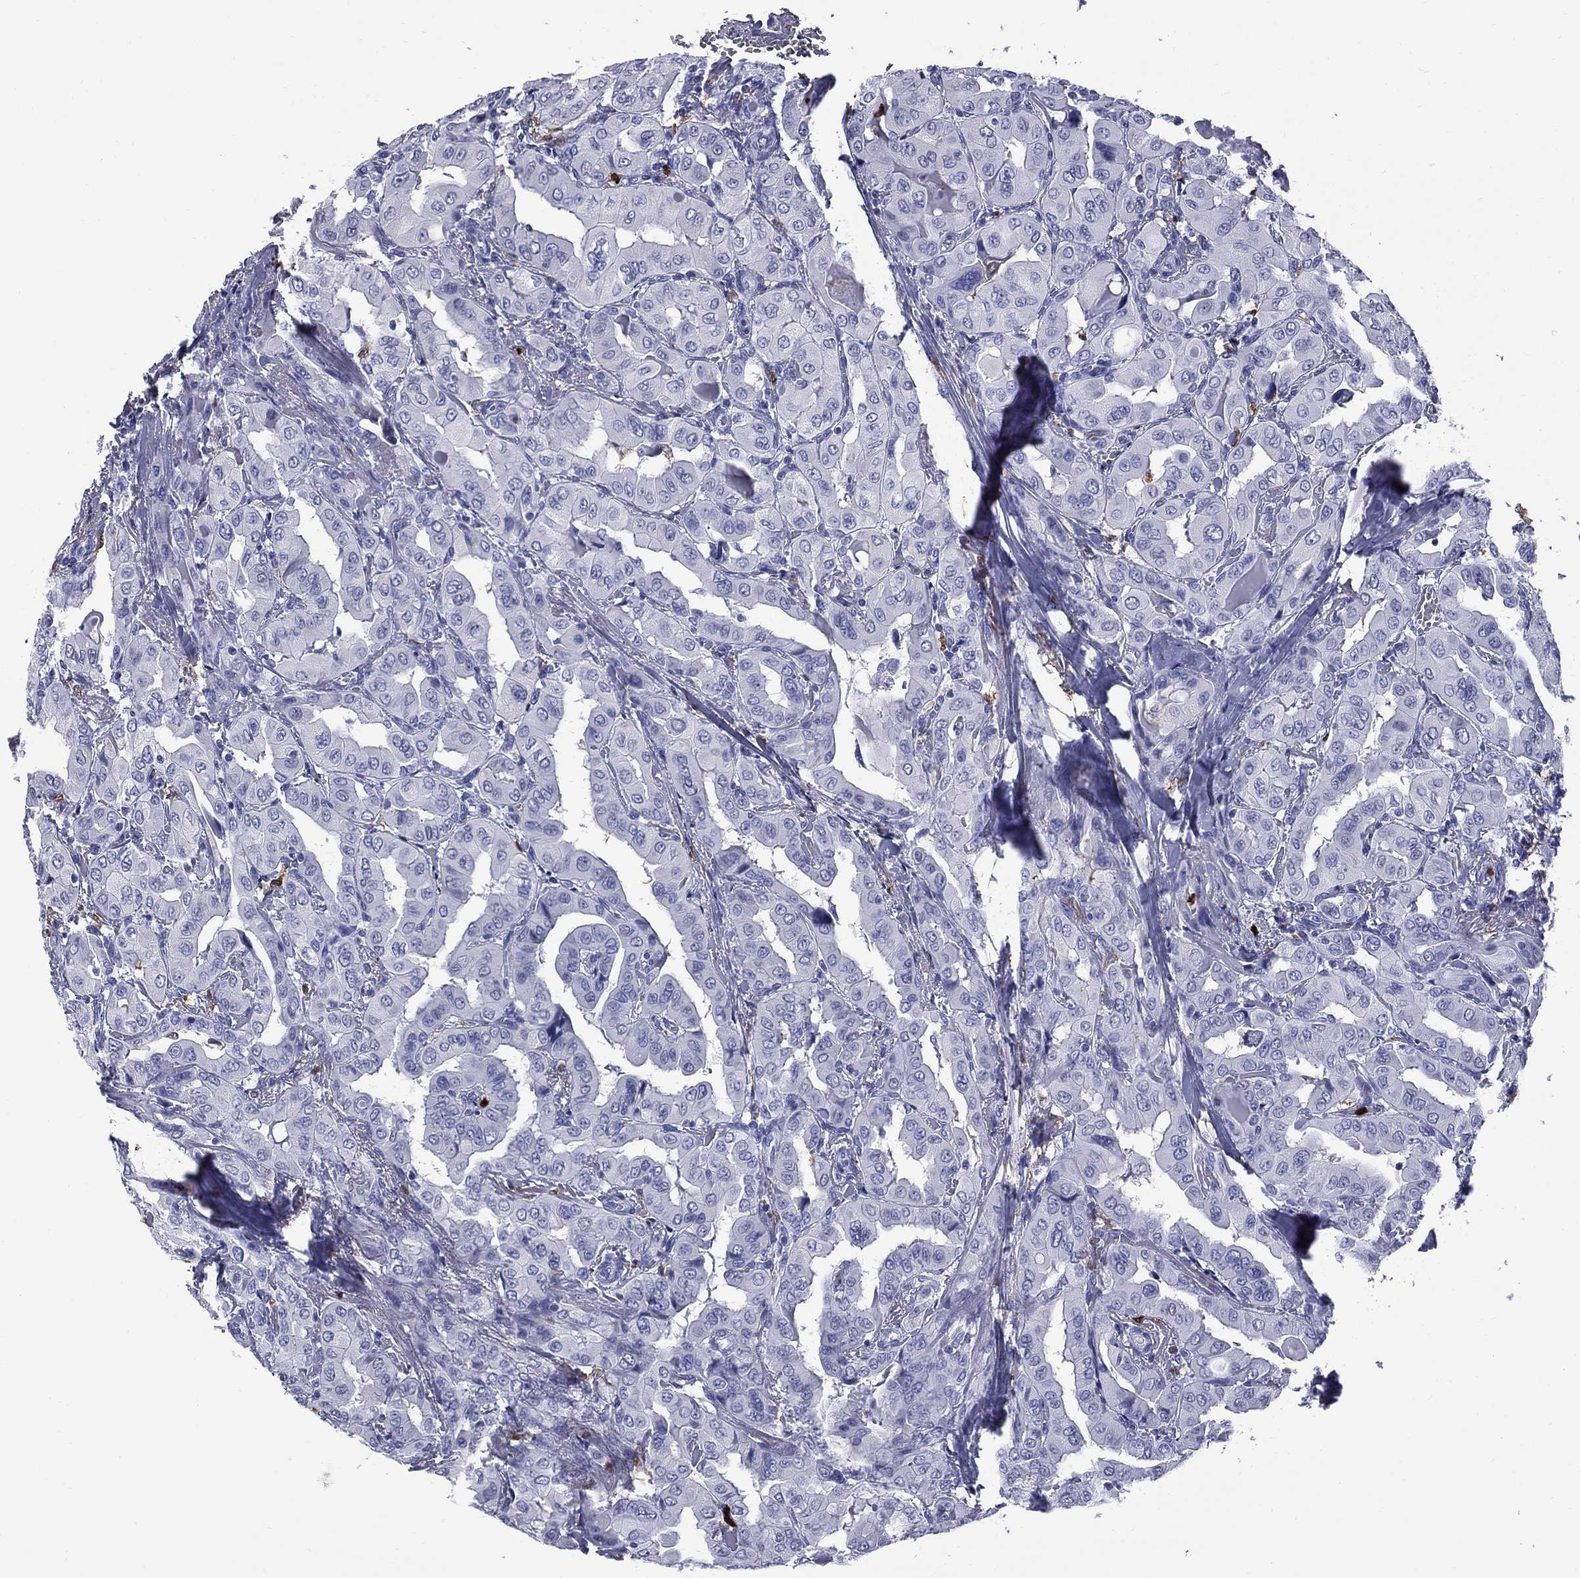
{"staining": {"intensity": "negative", "quantity": "none", "location": "none"}, "tissue": "thyroid cancer", "cell_type": "Tumor cells", "image_type": "cancer", "snomed": [{"axis": "morphology", "description": "Normal tissue, NOS"}, {"axis": "morphology", "description": "Papillary adenocarcinoma, NOS"}, {"axis": "topography", "description": "Thyroid gland"}], "caption": "Human thyroid cancer stained for a protein using immunohistochemistry shows no positivity in tumor cells.", "gene": "TRIM29", "patient": {"sex": "female", "age": 66}}